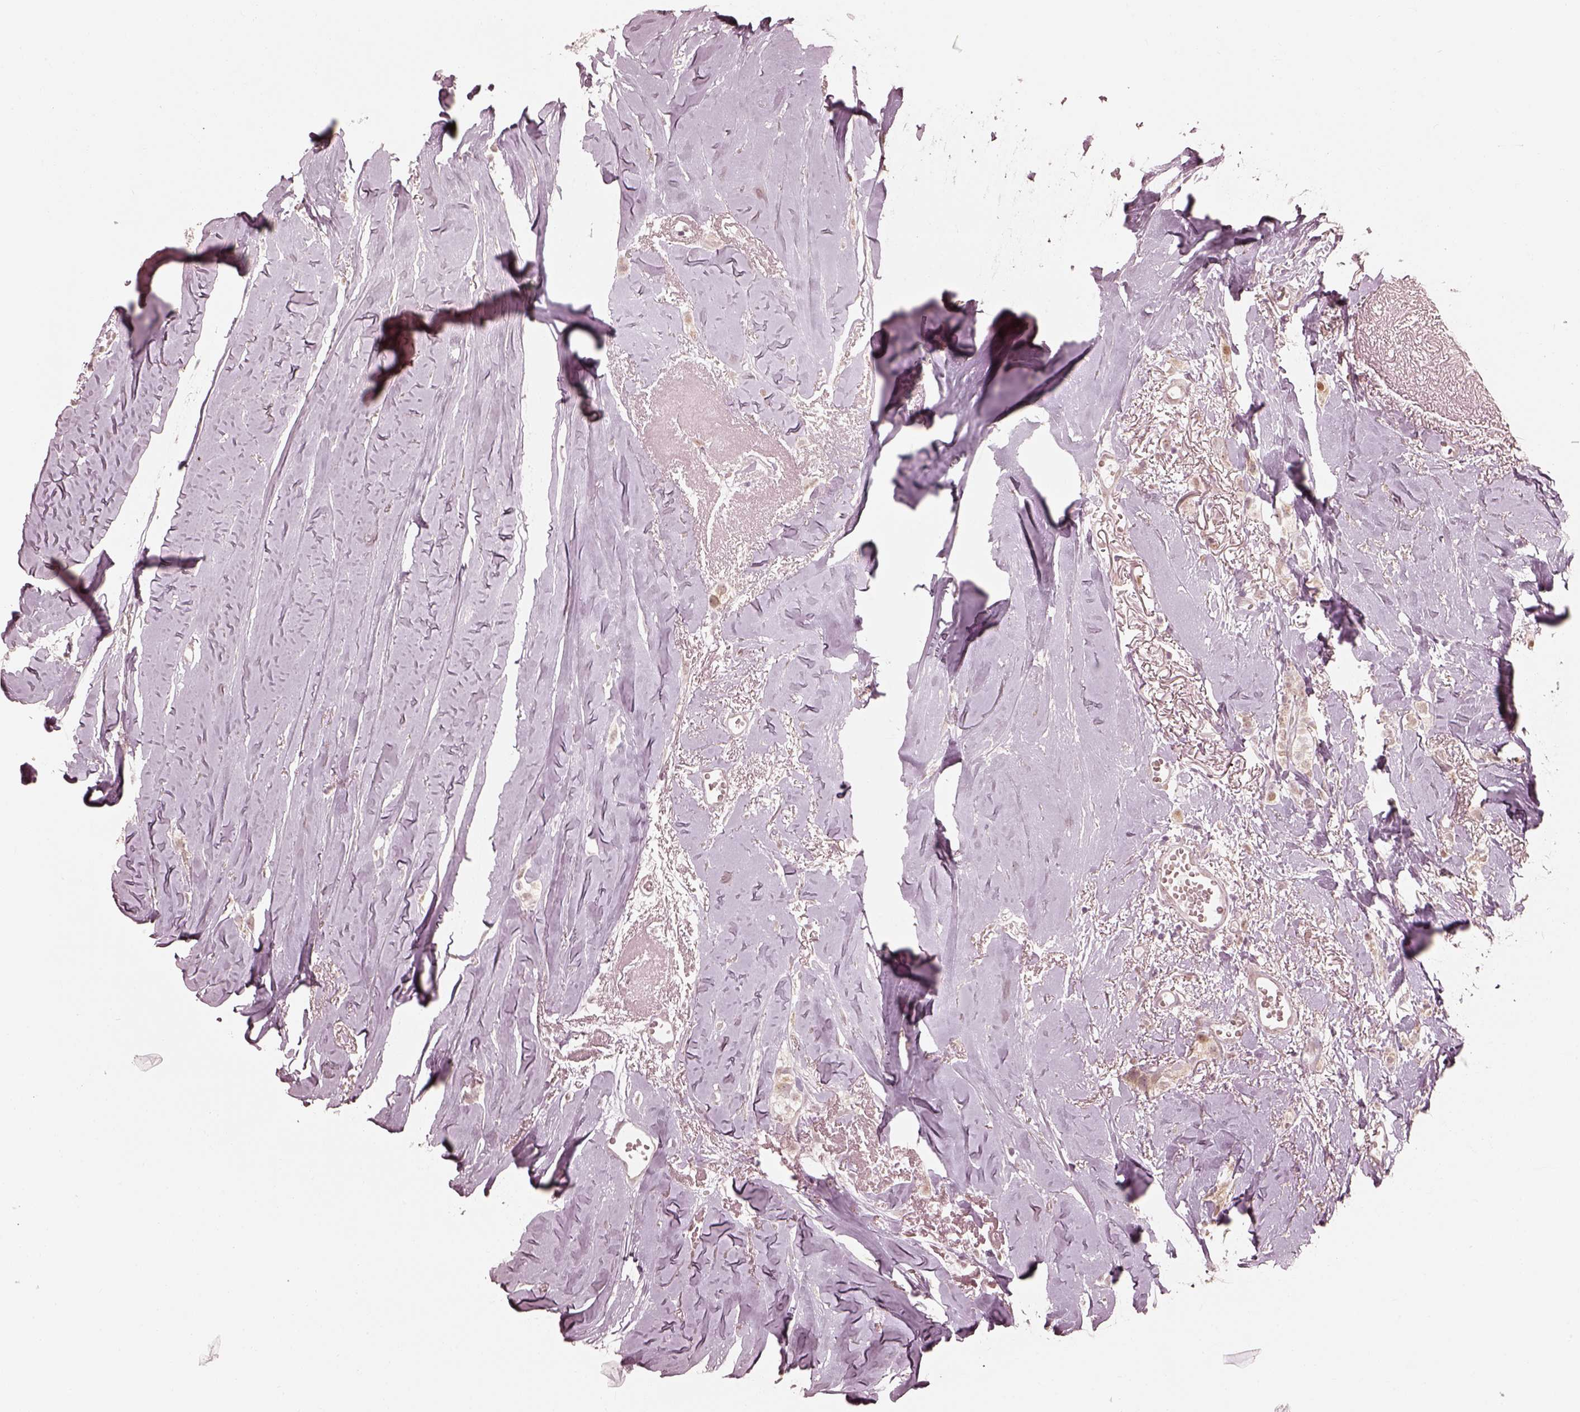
{"staining": {"intensity": "weak", "quantity": "<25%", "location": "cytoplasmic/membranous"}, "tissue": "breast cancer", "cell_type": "Tumor cells", "image_type": "cancer", "snomed": [{"axis": "morphology", "description": "Duct carcinoma"}, {"axis": "topography", "description": "Breast"}], "caption": "IHC histopathology image of human breast intraductal carcinoma stained for a protein (brown), which displays no expression in tumor cells.", "gene": "IQCB1", "patient": {"sex": "female", "age": 85}}